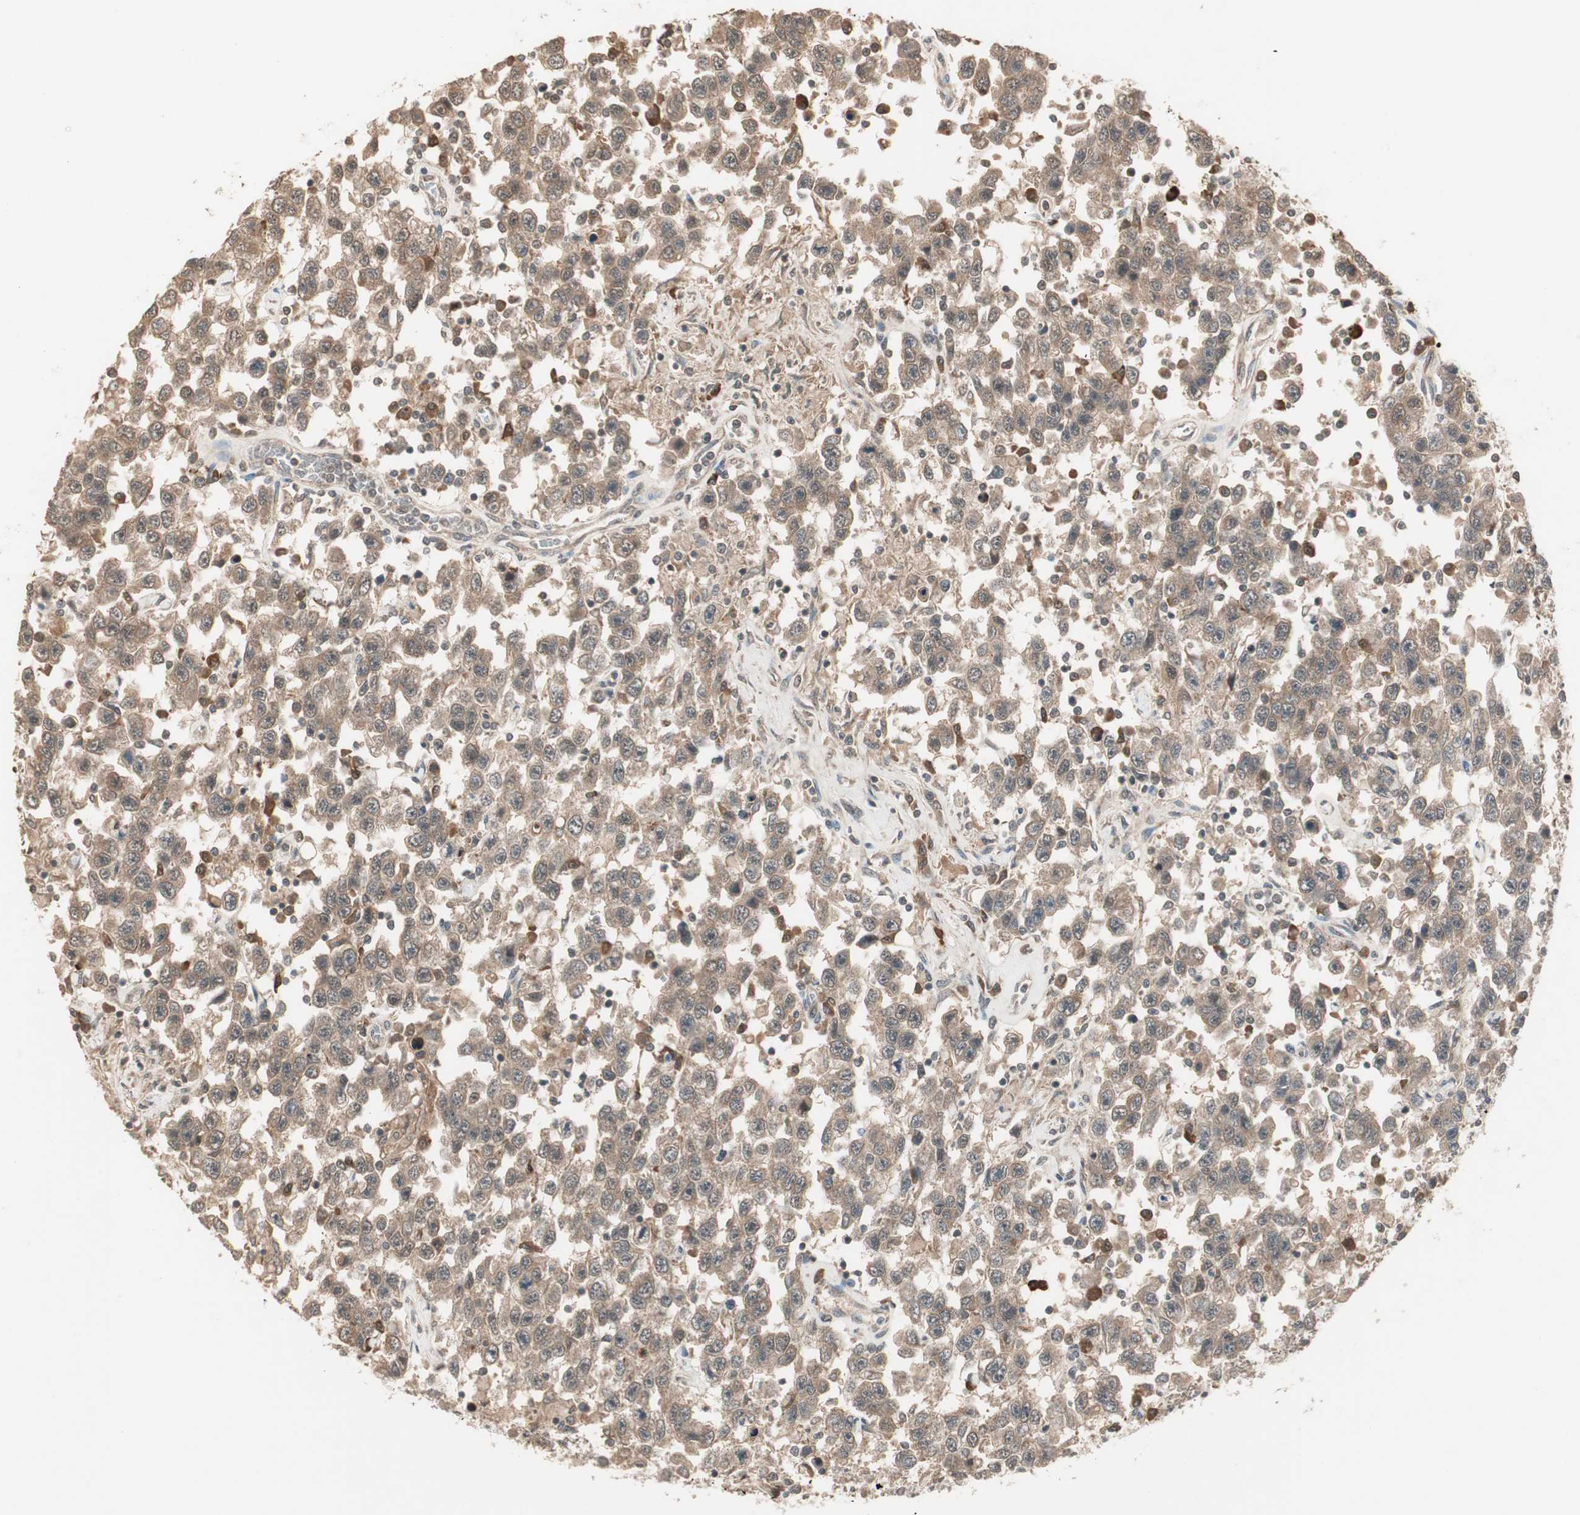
{"staining": {"intensity": "weak", "quantity": ">75%", "location": "cytoplasmic/membranous,nuclear"}, "tissue": "testis cancer", "cell_type": "Tumor cells", "image_type": "cancer", "snomed": [{"axis": "morphology", "description": "Seminoma, NOS"}, {"axis": "topography", "description": "Testis"}], "caption": "Immunohistochemical staining of human testis cancer reveals low levels of weak cytoplasmic/membranous and nuclear staining in about >75% of tumor cells.", "gene": "ZSCAN31", "patient": {"sex": "male", "age": 41}}